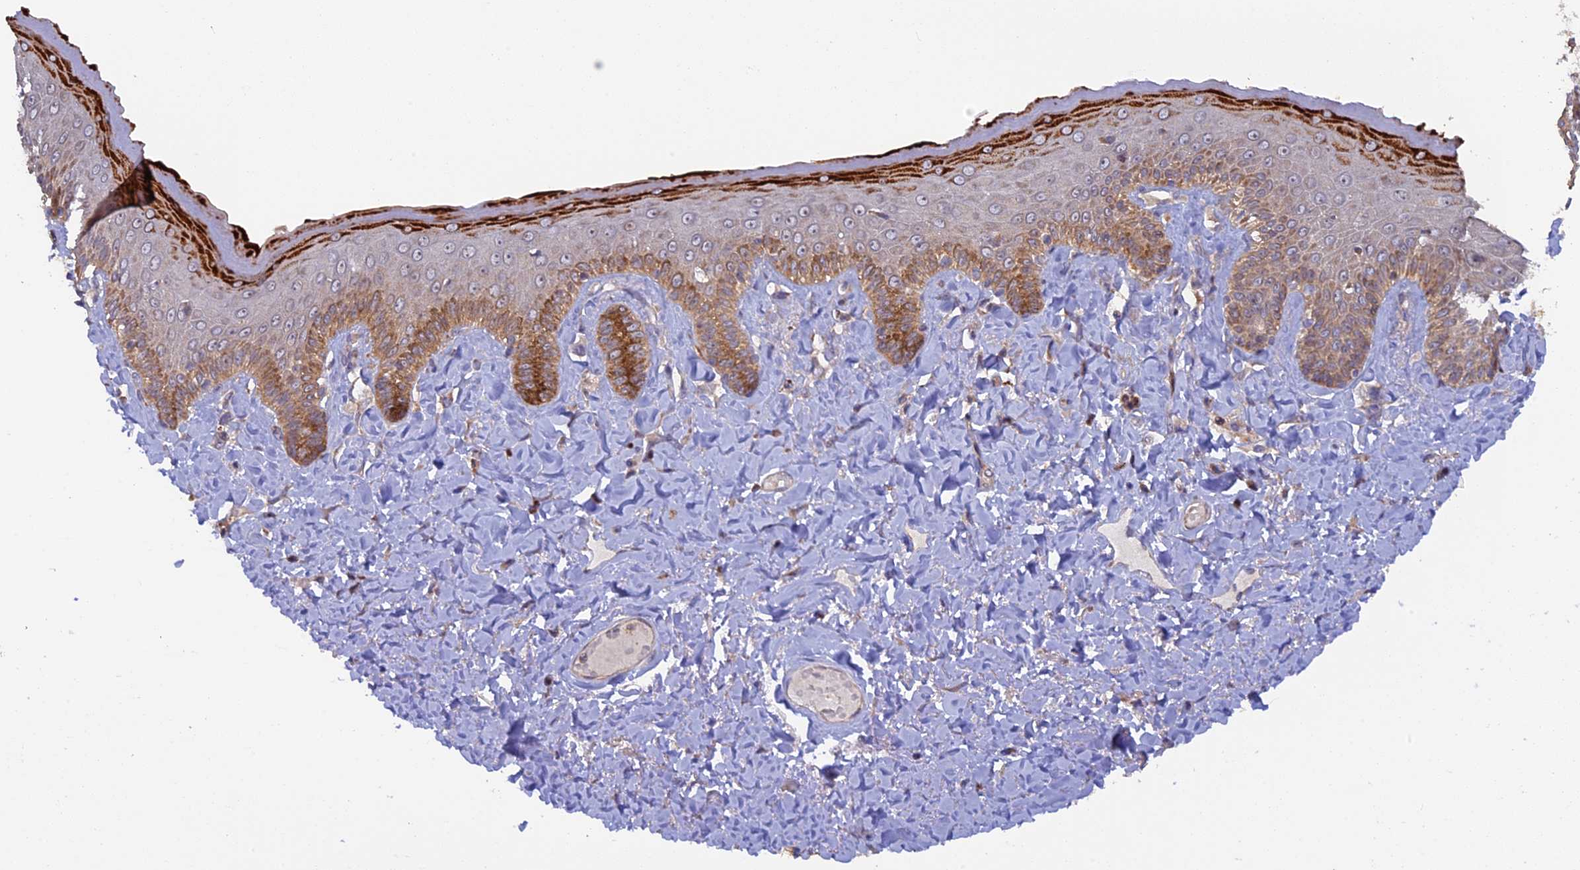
{"staining": {"intensity": "moderate", "quantity": "25%-75%", "location": "cytoplasmic/membranous"}, "tissue": "skin", "cell_type": "Epidermal cells", "image_type": "normal", "snomed": [{"axis": "morphology", "description": "Normal tissue, NOS"}, {"axis": "topography", "description": "Anal"}], "caption": "Immunohistochemical staining of normal skin exhibits 25%-75% levels of moderate cytoplasmic/membranous protein positivity in about 25%-75% of epidermal cells. The staining was performed using DAB (3,3'-diaminobenzidine) to visualize the protein expression in brown, while the nuclei were stained in blue with hematoxylin (Magnification: 20x).", "gene": "FERMT1", "patient": {"sex": "male", "age": 69}}